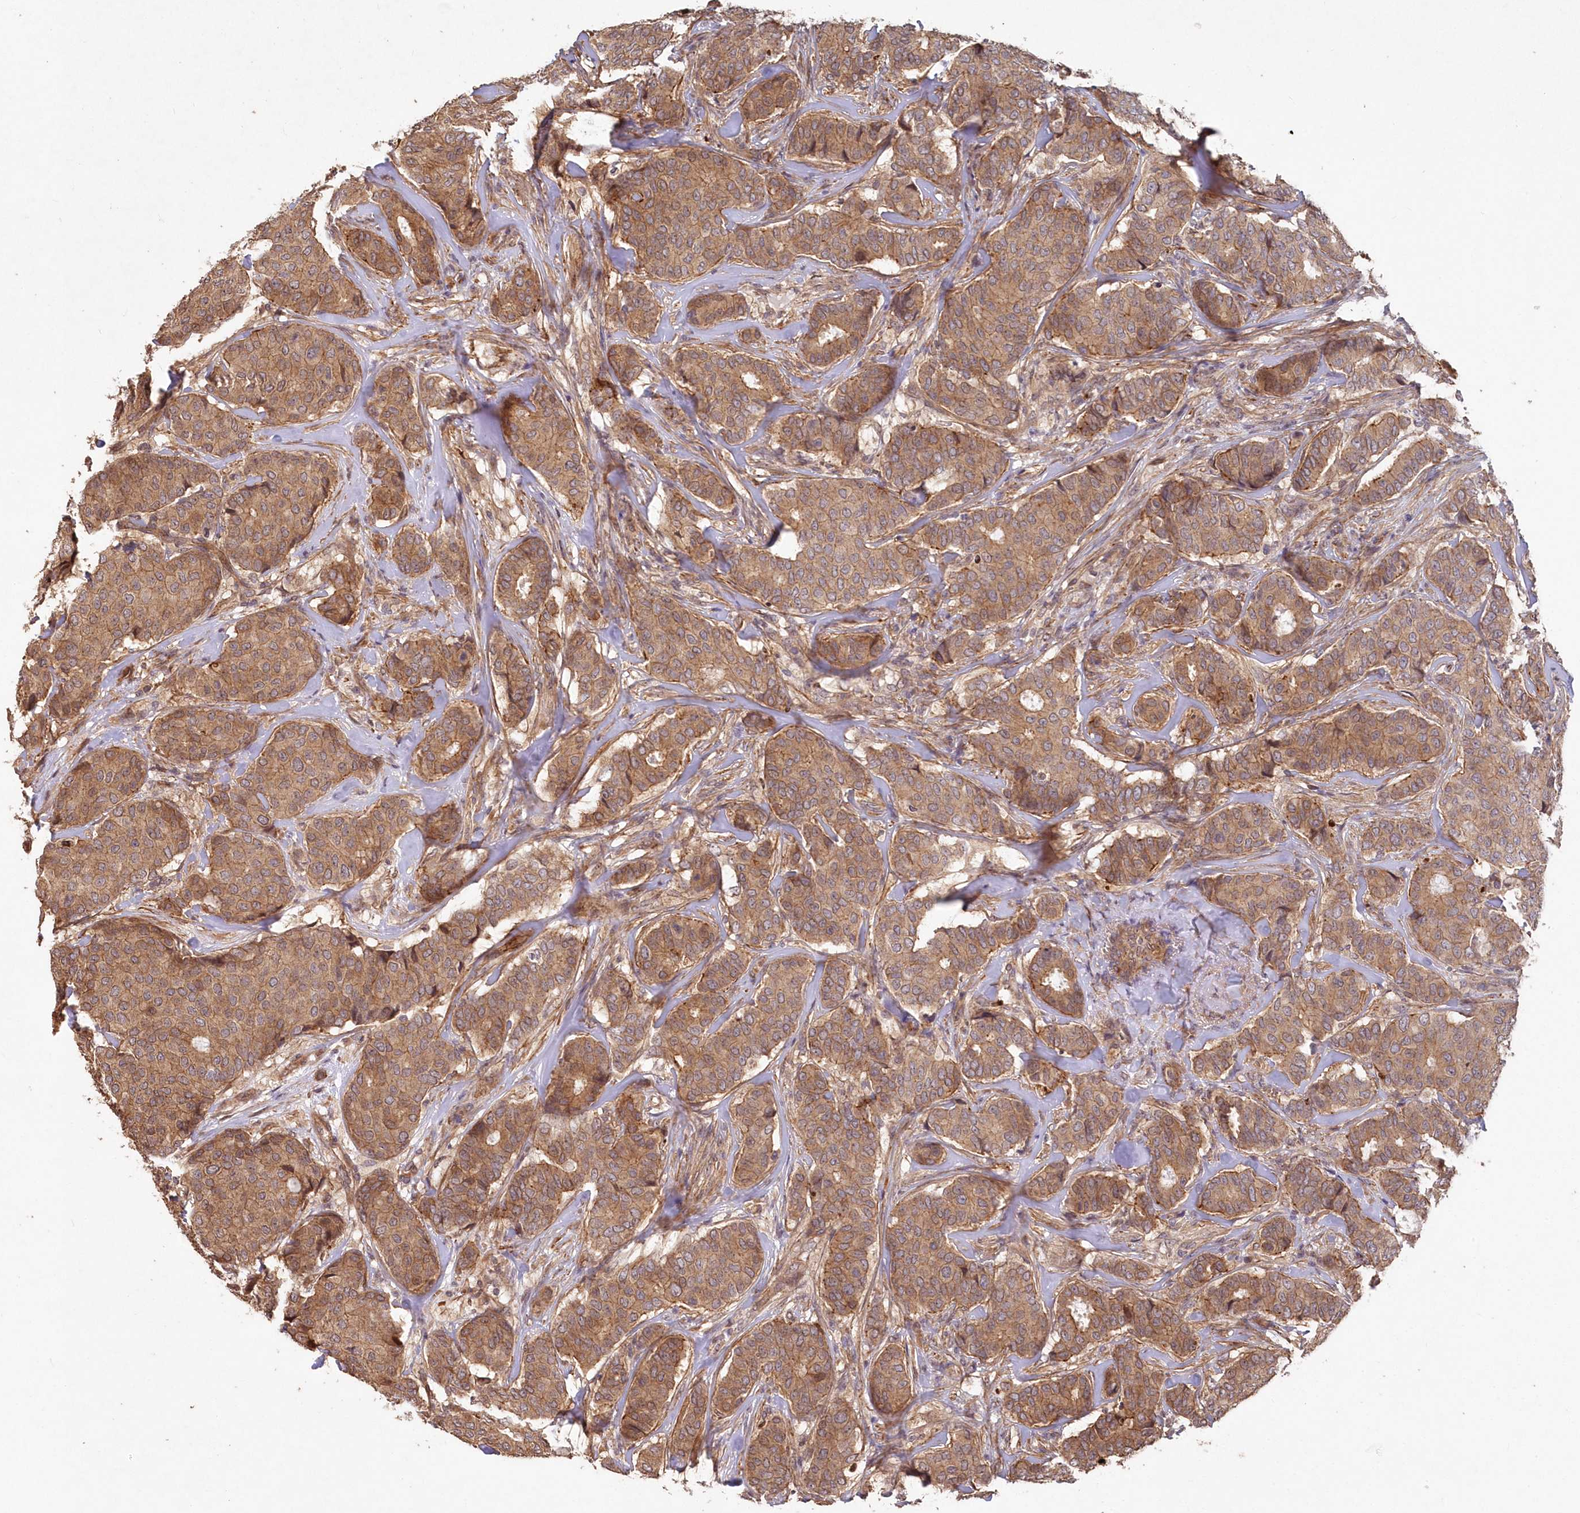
{"staining": {"intensity": "moderate", "quantity": ">75%", "location": "cytoplasmic/membranous"}, "tissue": "breast cancer", "cell_type": "Tumor cells", "image_type": "cancer", "snomed": [{"axis": "morphology", "description": "Duct carcinoma"}, {"axis": "topography", "description": "Breast"}], "caption": "Immunohistochemical staining of human breast infiltrating ductal carcinoma displays medium levels of moderate cytoplasmic/membranous staining in about >75% of tumor cells.", "gene": "HYCC2", "patient": {"sex": "female", "age": 75}}